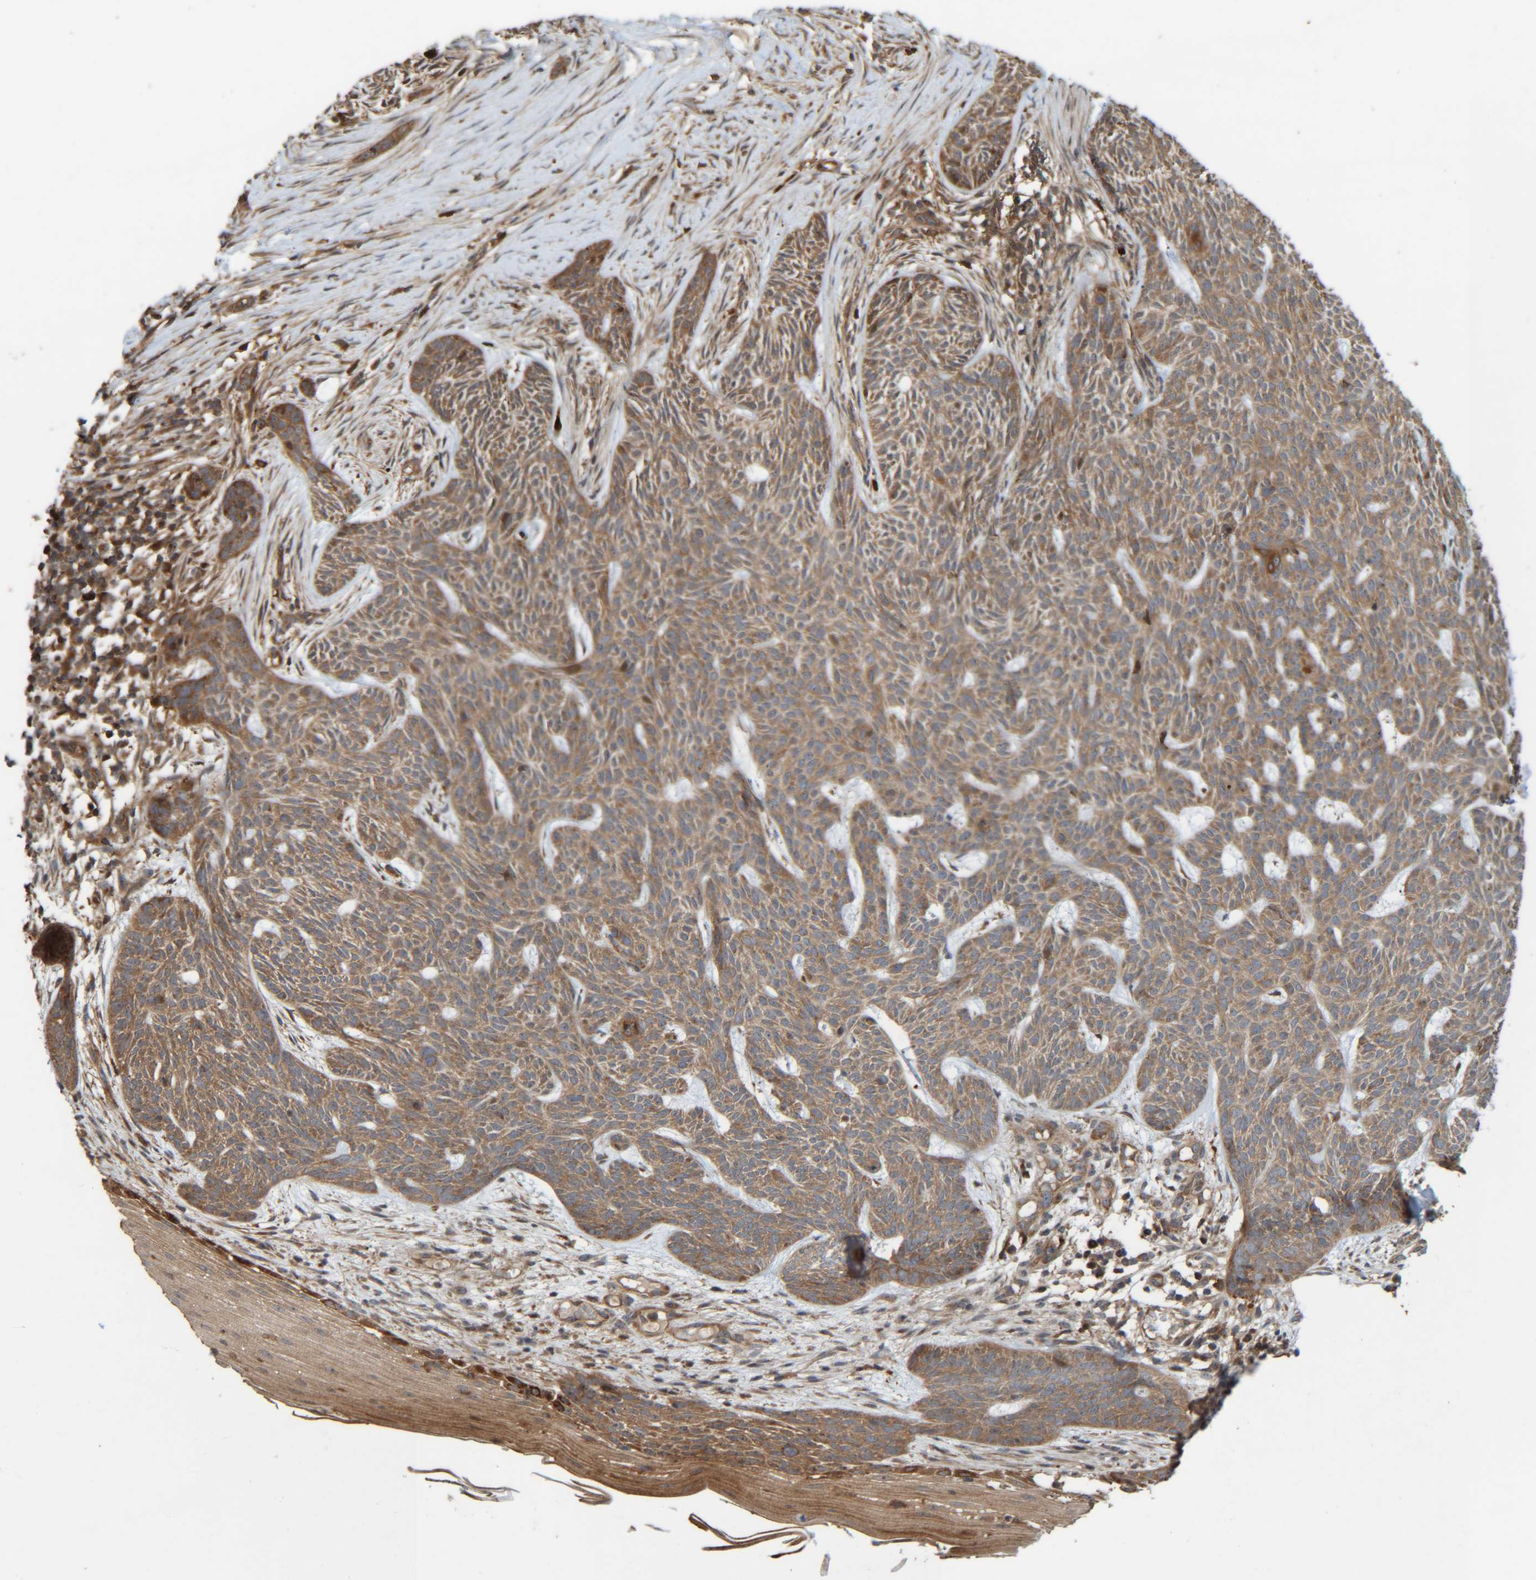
{"staining": {"intensity": "moderate", "quantity": ">75%", "location": "cytoplasmic/membranous"}, "tissue": "skin cancer", "cell_type": "Tumor cells", "image_type": "cancer", "snomed": [{"axis": "morphology", "description": "Basal cell carcinoma"}, {"axis": "topography", "description": "Skin"}], "caption": "Immunohistochemical staining of human skin cancer (basal cell carcinoma) shows medium levels of moderate cytoplasmic/membranous protein positivity in approximately >75% of tumor cells.", "gene": "CCDC57", "patient": {"sex": "female", "age": 59}}